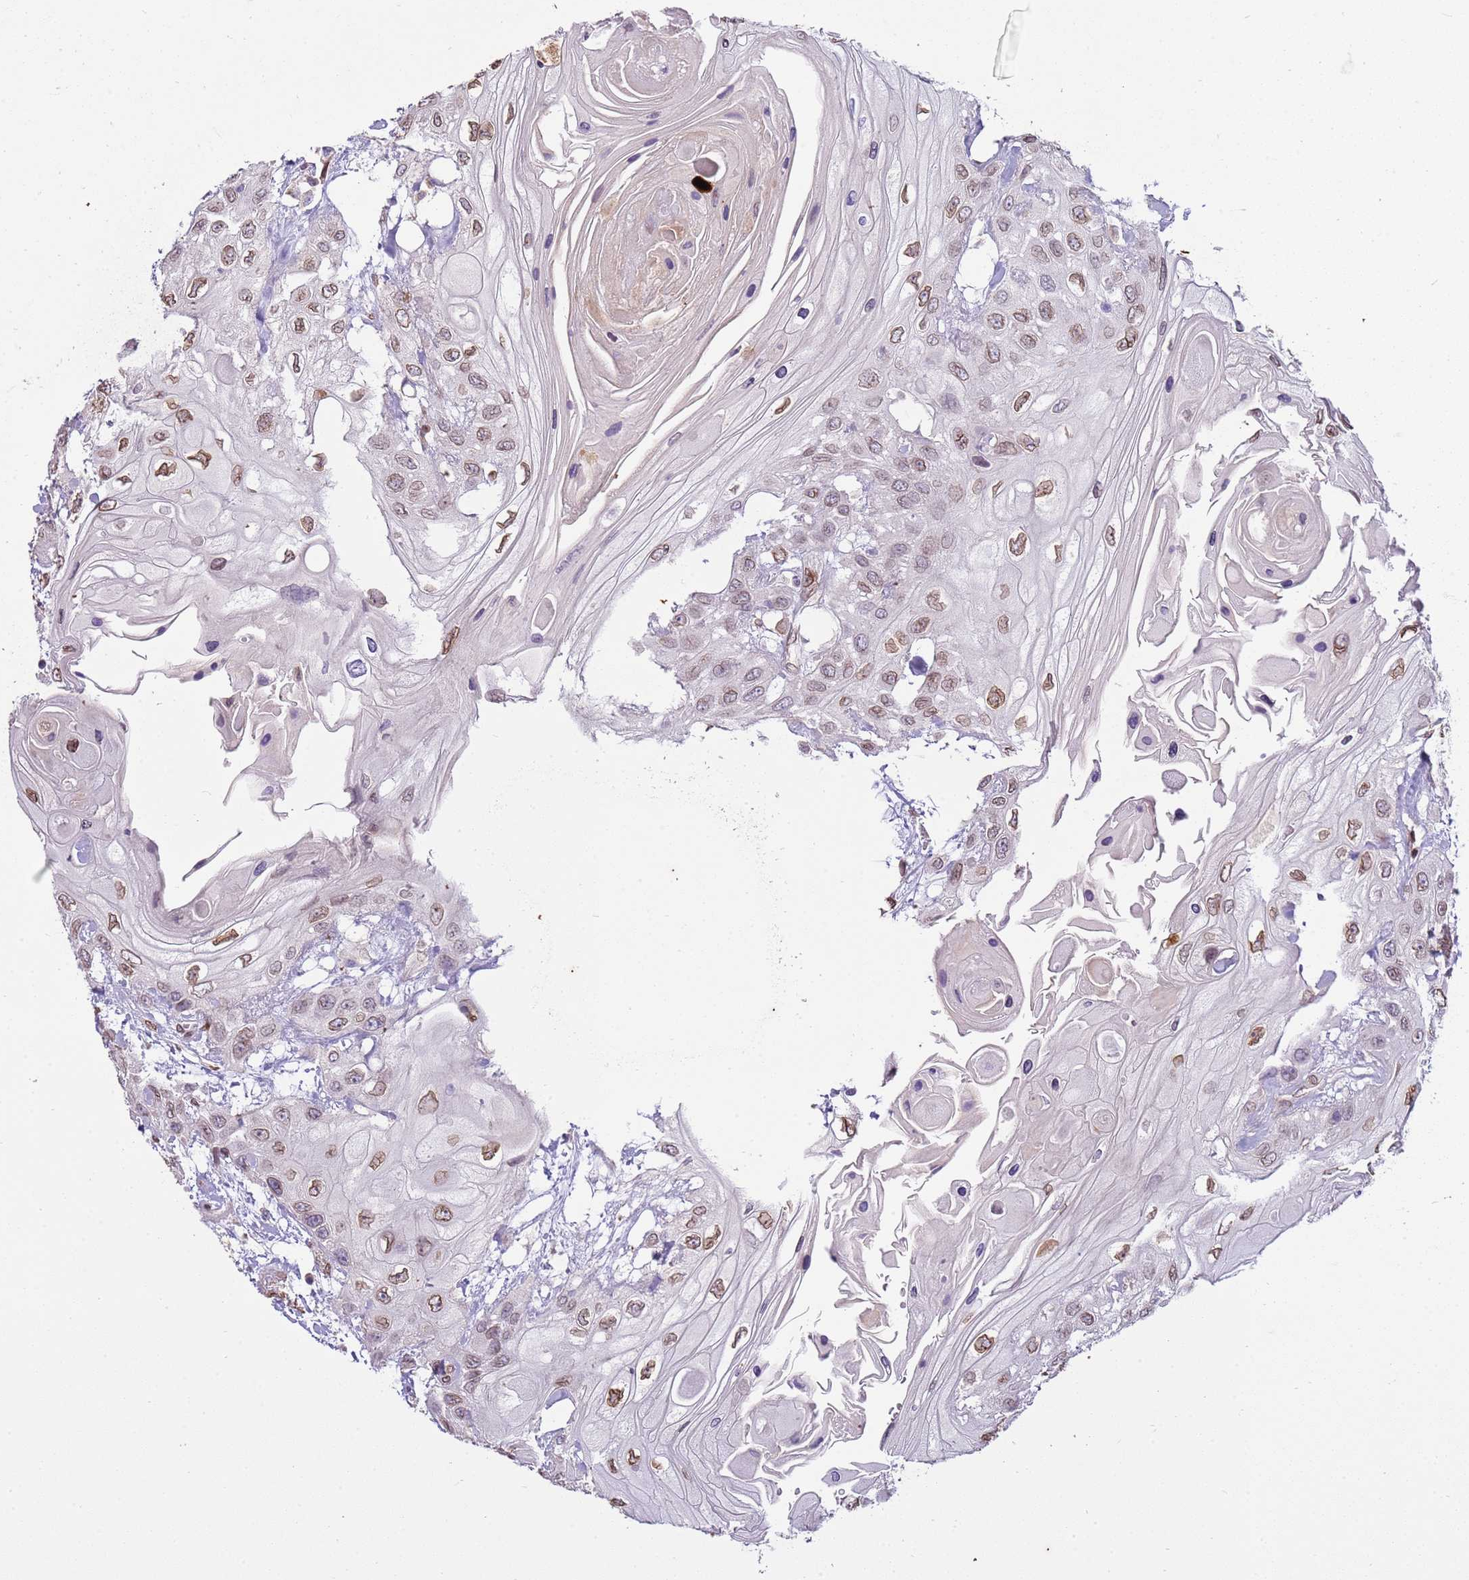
{"staining": {"intensity": "weak", "quantity": "25%-75%", "location": "cytoplasmic/membranous,nuclear"}, "tissue": "head and neck cancer", "cell_type": "Tumor cells", "image_type": "cancer", "snomed": [{"axis": "morphology", "description": "Squamous cell carcinoma, NOS"}, {"axis": "topography", "description": "Head-Neck"}], "caption": "Protein expression analysis of human head and neck squamous cell carcinoma reveals weak cytoplasmic/membranous and nuclear expression in about 25%-75% of tumor cells.", "gene": "TMEM47", "patient": {"sex": "female", "age": 43}}